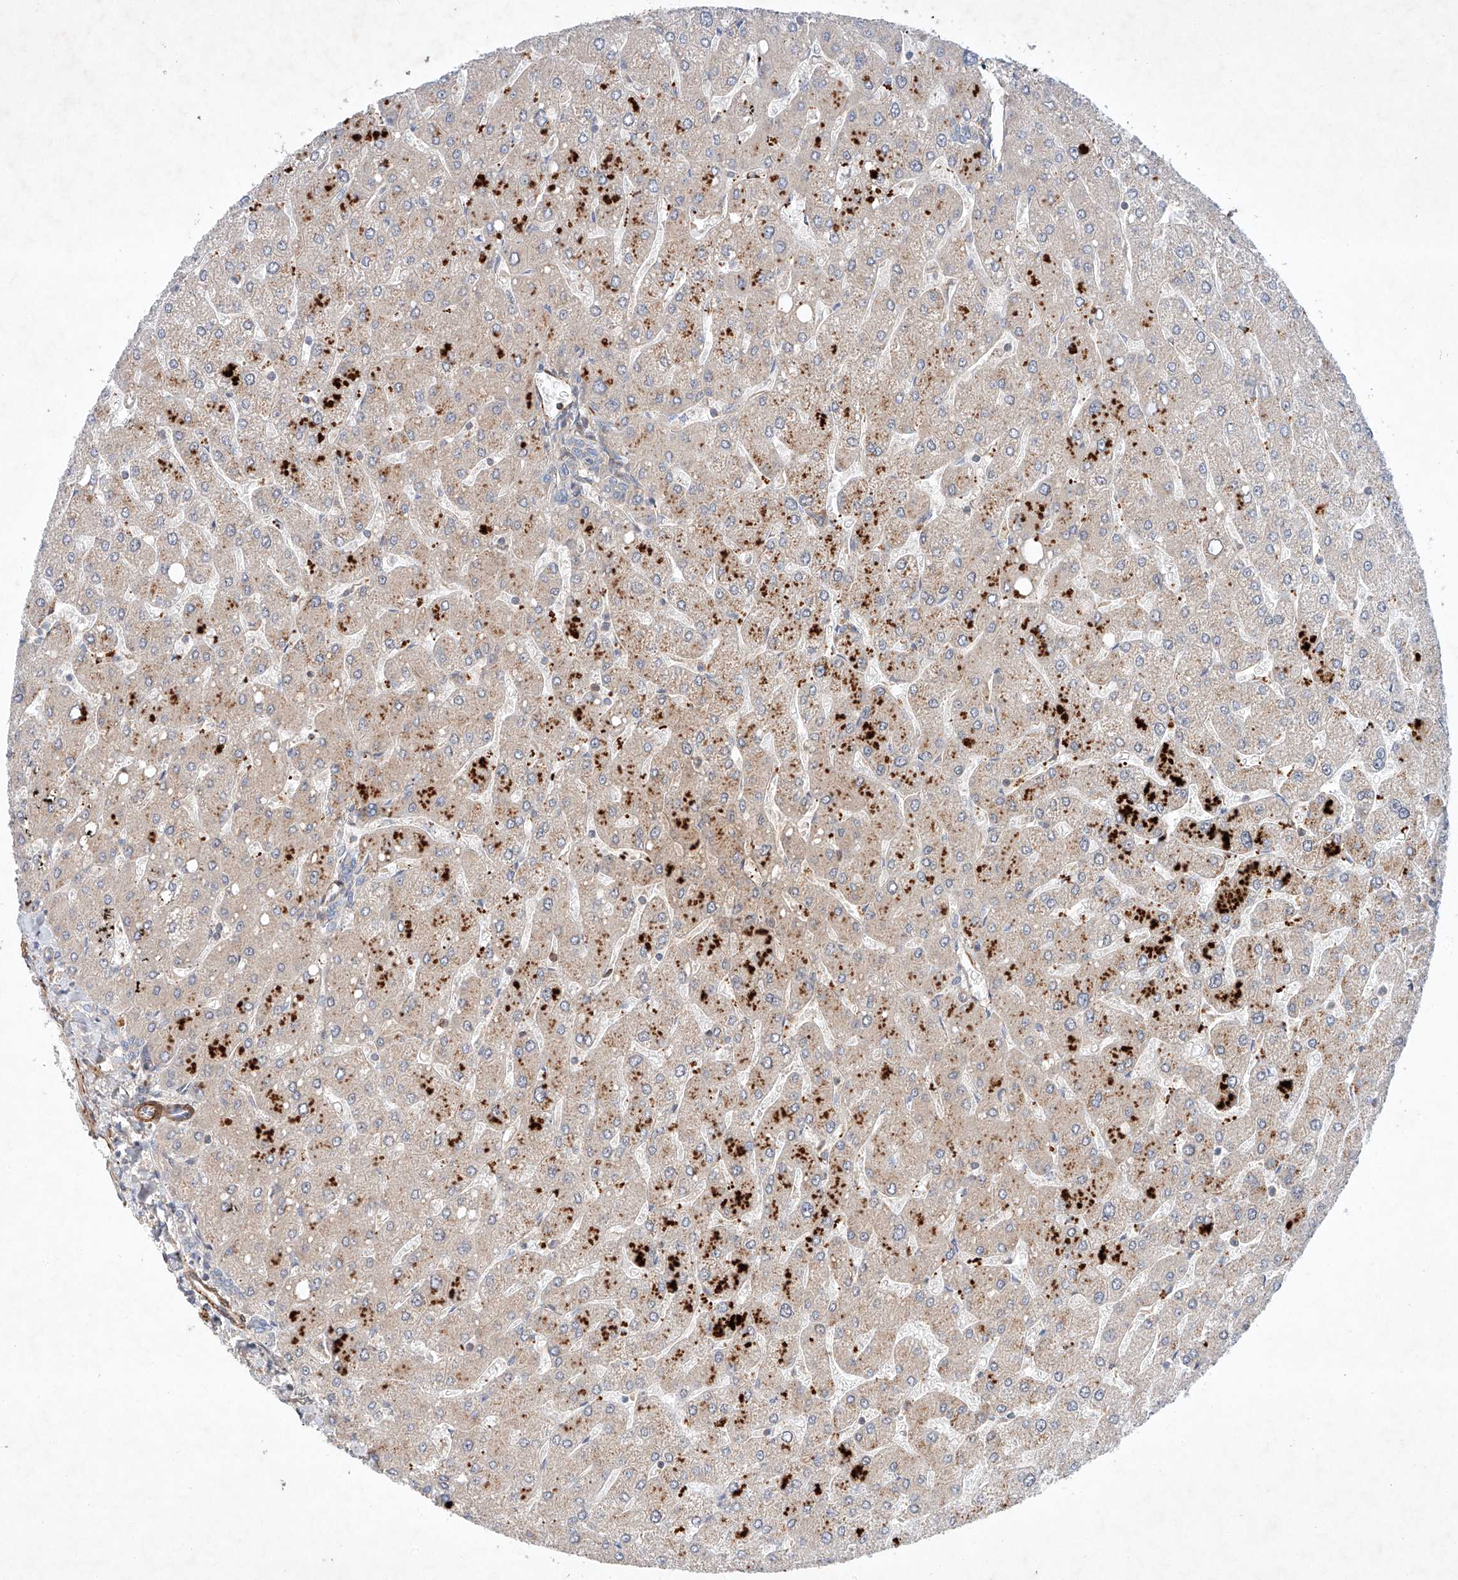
{"staining": {"intensity": "negative", "quantity": "none", "location": "none"}, "tissue": "liver", "cell_type": "Cholangiocytes", "image_type": "normal", "snomed": [{"axis": "morphology", "description": "Normal tissue, NOS"}, {"axis": "topography", "description": "Liver"}], "caption": "Micrograph shows no protein expression in cholangiocytes of unremarkable liver.", "gene": "ARHGAP33", "patient": {"sex": "male", "age": 55}}